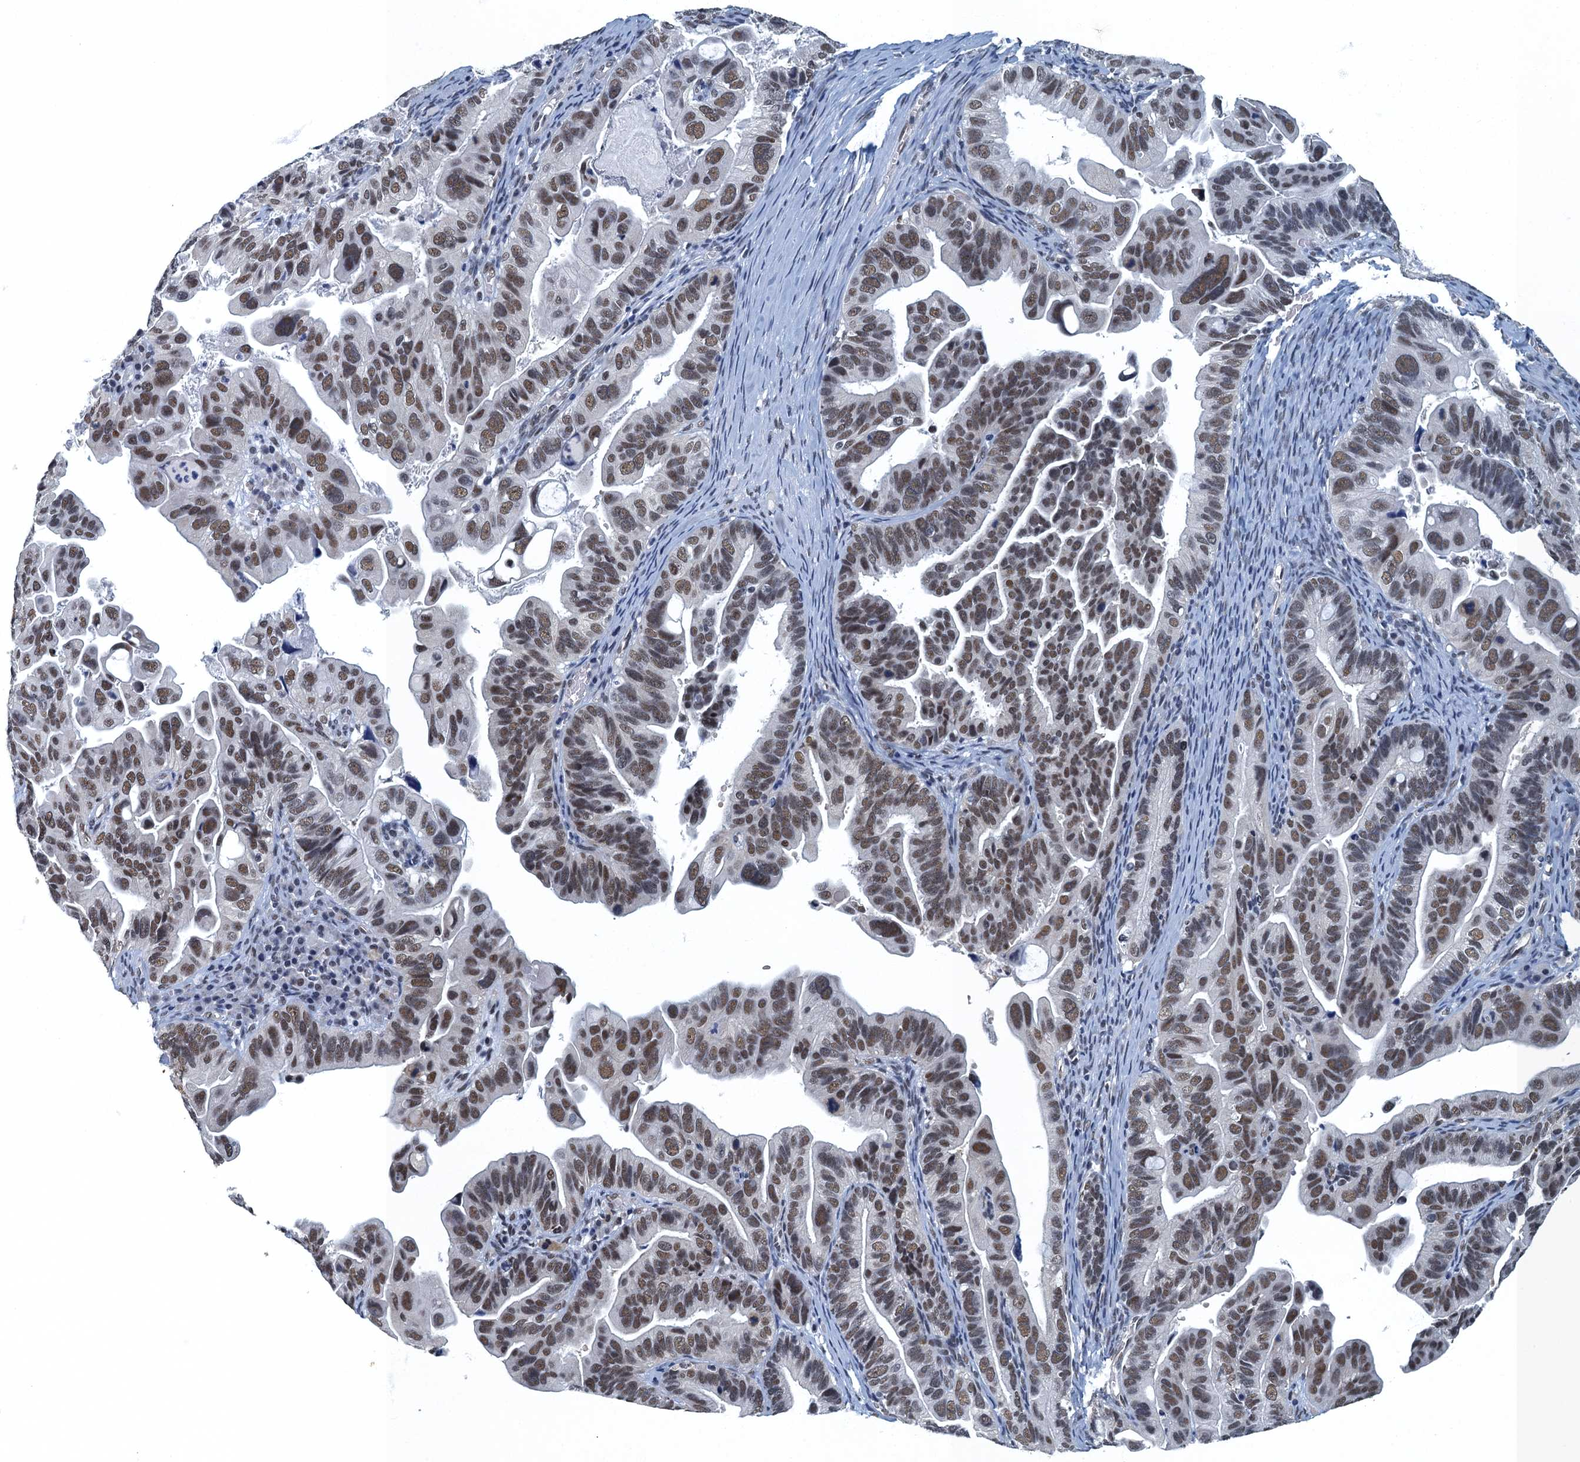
{"staining": {"intensity": "moderate", "quantity": ">75%", "location": "nuclear"}, "tissue": "ovarian cancer", "cell_type": "Tumor cells", "image_type": "cancer", "snomed": [{"axis": "morphology", "description": "Cystadenocarcinoma, serous, NOS"}, {"axis": "topography", "description": "Ovary"}], "caption": "A micrograph showing moderate nuclear staining in approximately >75% of tumor cells in ovarian cancer (serous cystadenocarcinoma), as visualized by brown immunohistochemical staining.", "gene": "GADL1", "patient": {"sex": "female", "age": 56}}